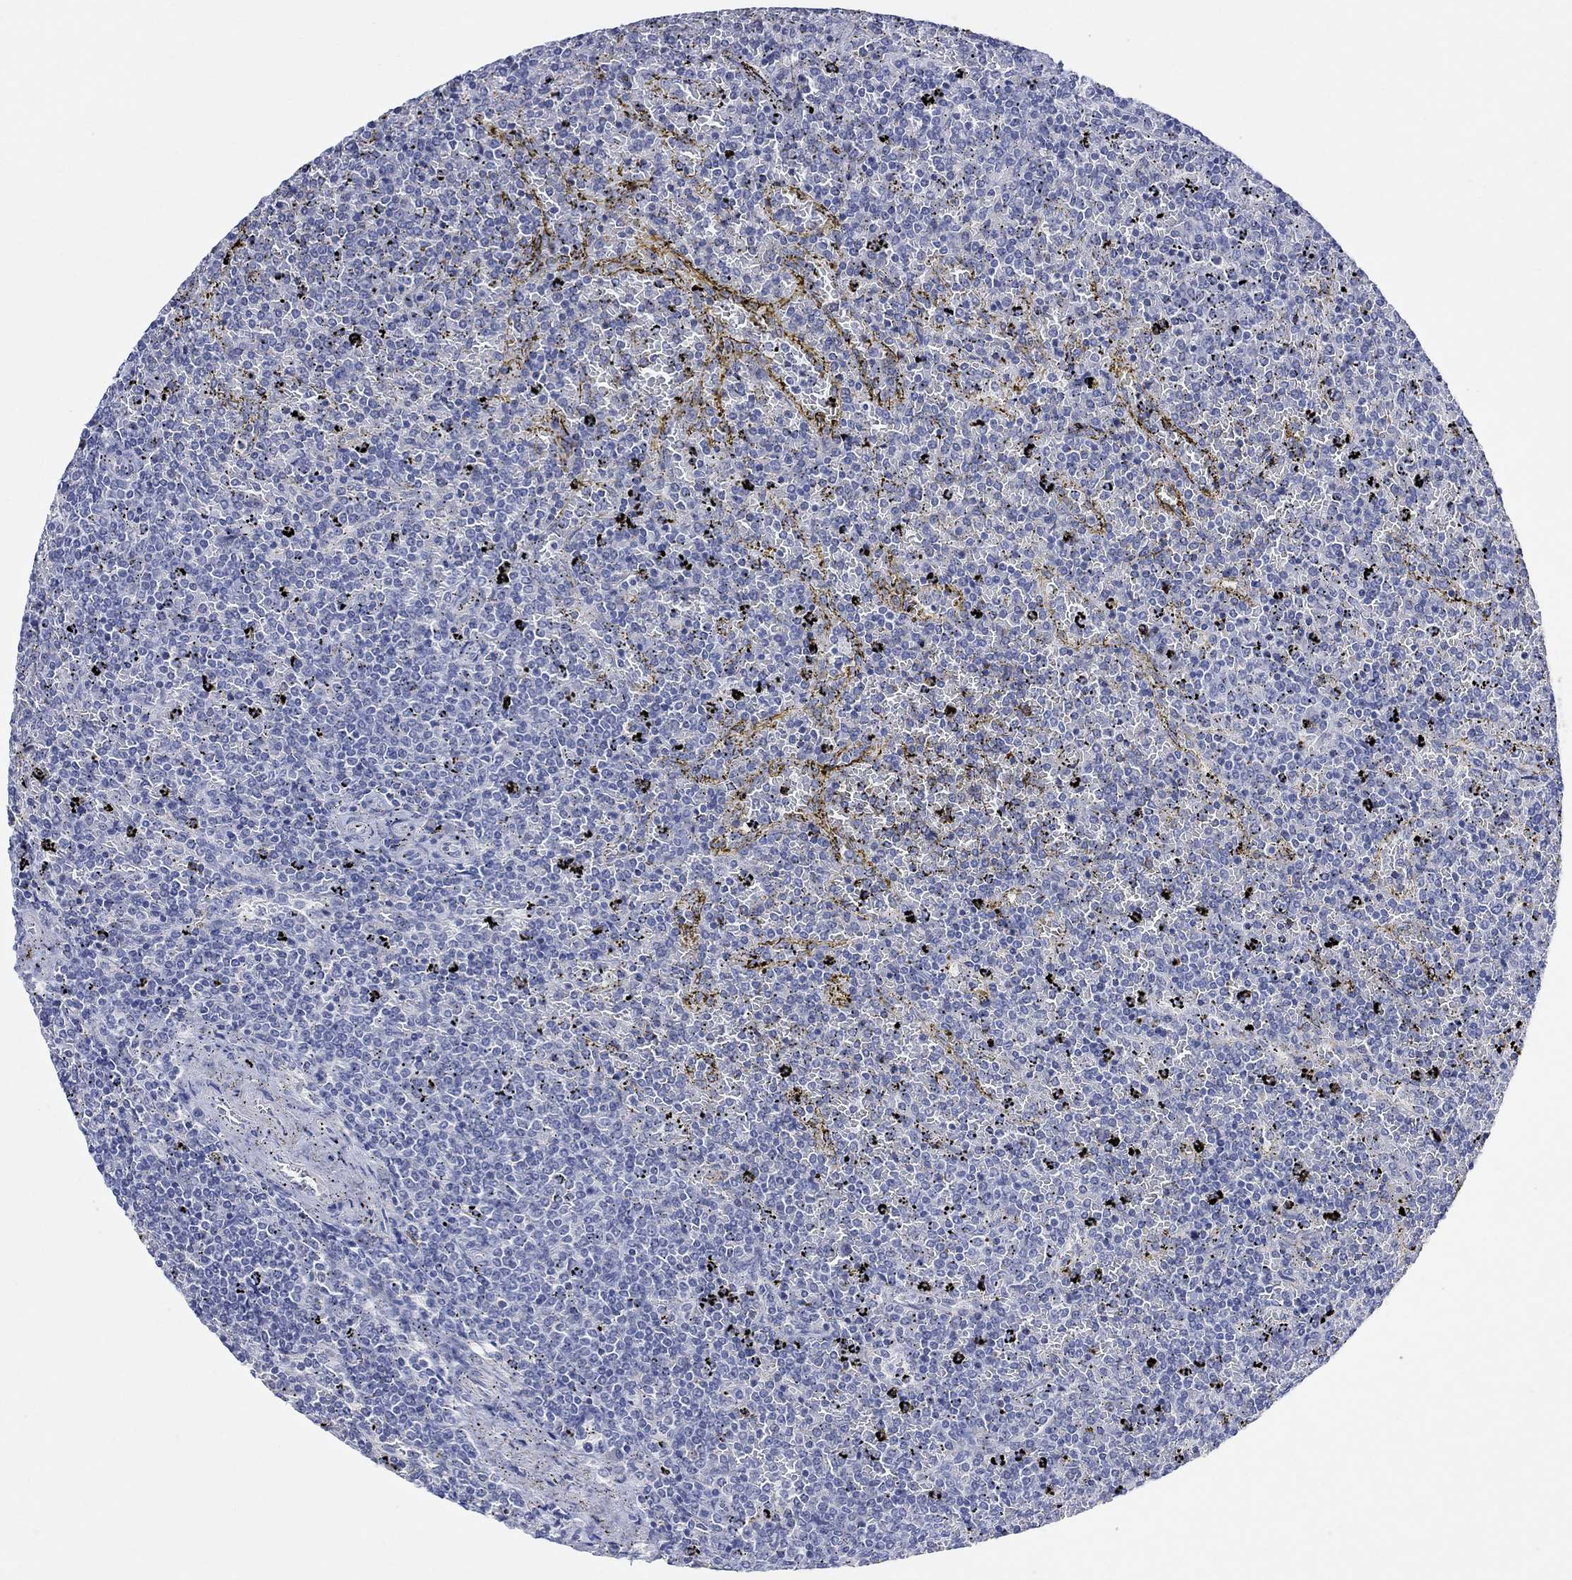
{"staining": {"intensity": "negative", "quantity": "none", "location": "none"}, "tissue": "lymphoma", "cell_type": "Tumor cells", "image_type": "cancer", "snomed": [{"axis": "morphology", "description": "Malignant lymphoma, non-Hodgkin's type, Low grade"}, {"axis": "topography", "description": "Spleen"}], "caption": "This is an IHC photomicrograph of human lymphoma. There is no expression in tumor cells.", "gene": "FBP2", "patient": {"sex": "female", "age": 77}}